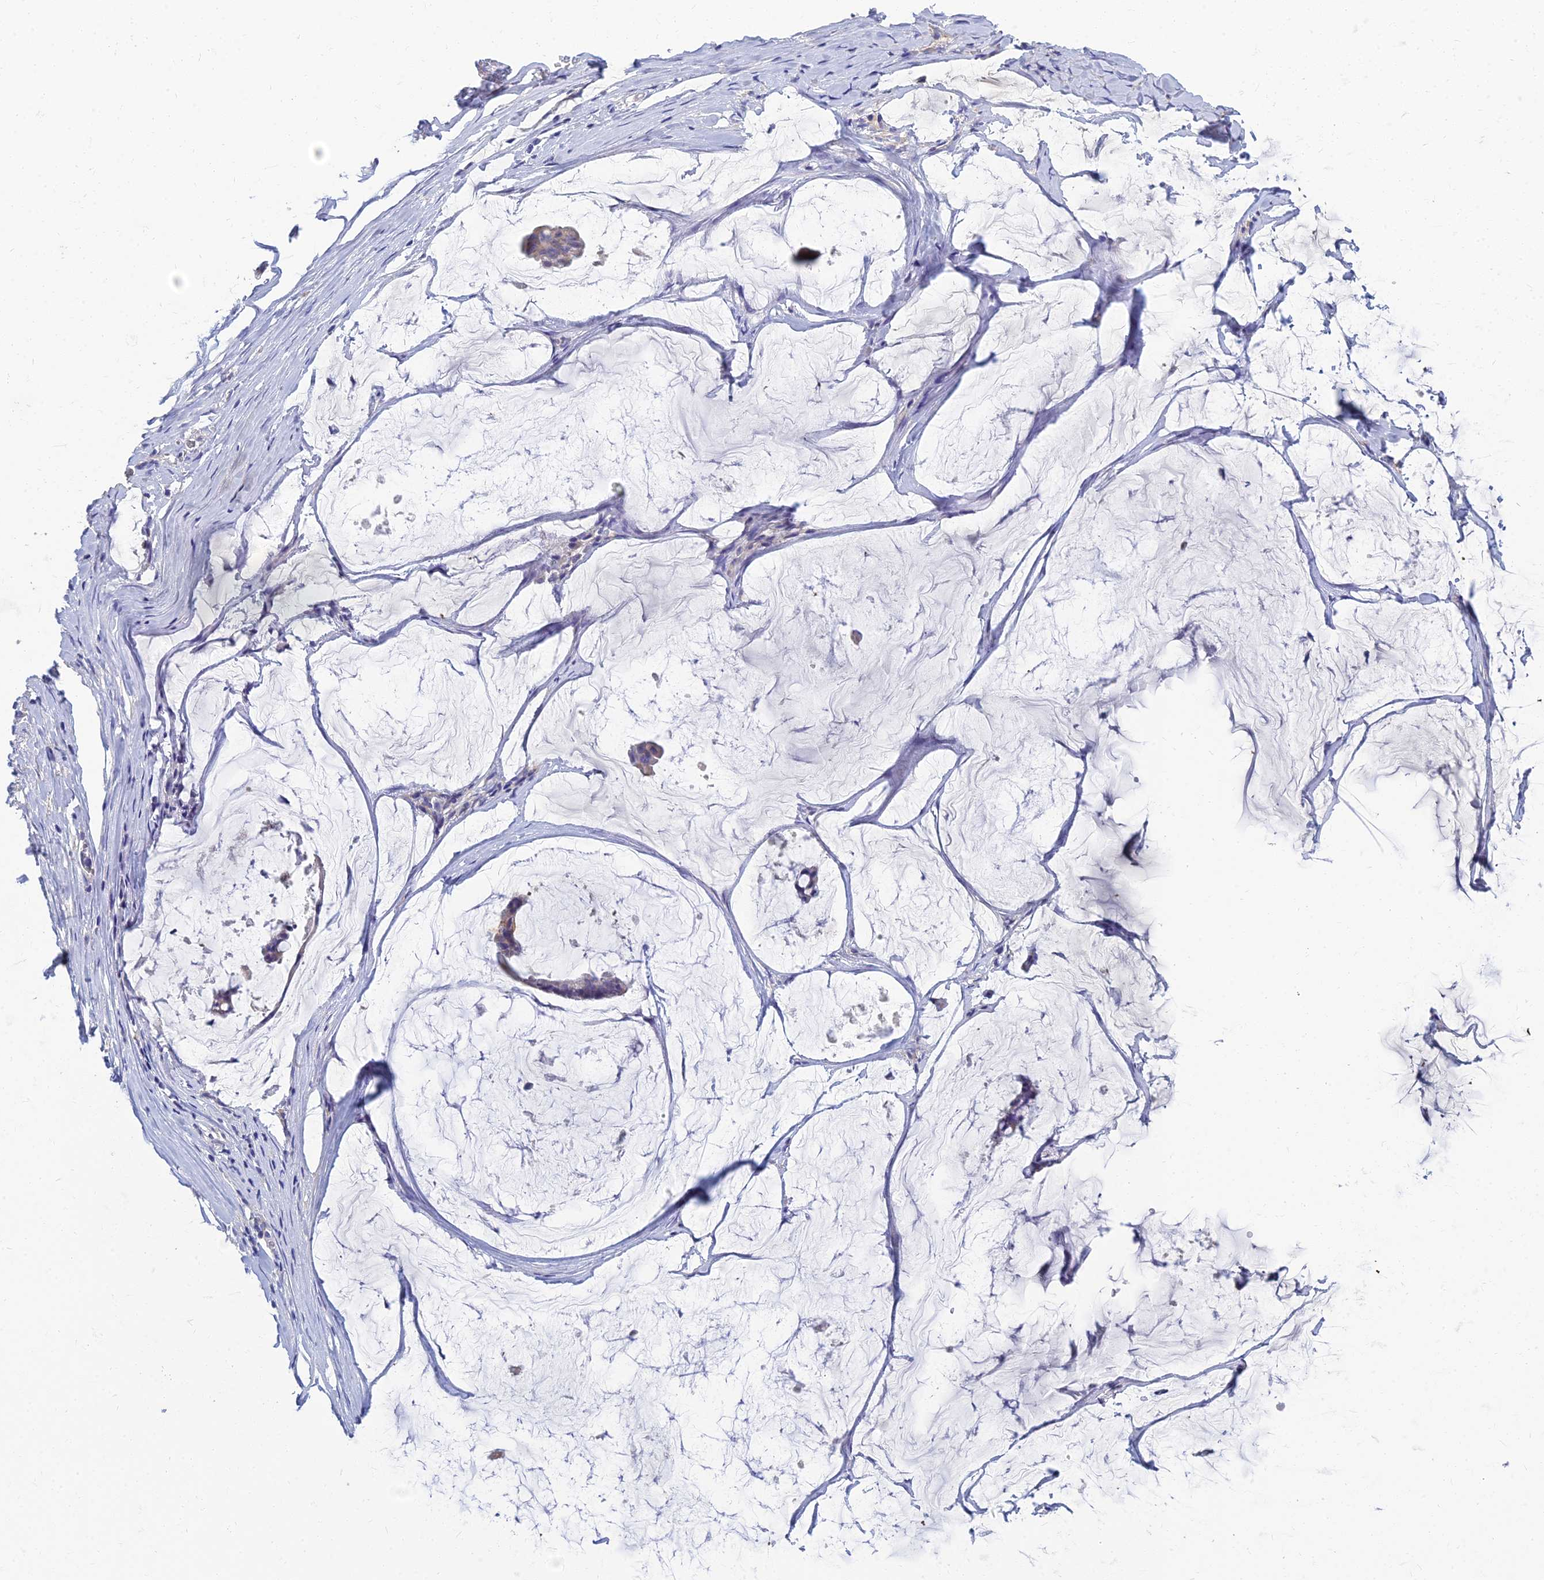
{"staining": {"intensity": "negative", "quantity": "none", "location": "none"}, "tissue": "ovarian cancer", "cell_type": "Tumor cells", "image_type": "cancer", "snomed": [{"axis": "morphology", "description": "Cystadenocarcinoma, mucinous, NOS"}, {"axis": "topography", "description": "Ovary"}], "caption": "This is an IHC micrograph of human ovarian mucinous cystadenocarcinoma. There is no expression in tumor cells.", "gene": "ZNF552", "patient": {"sex": "female", "age": 73}}